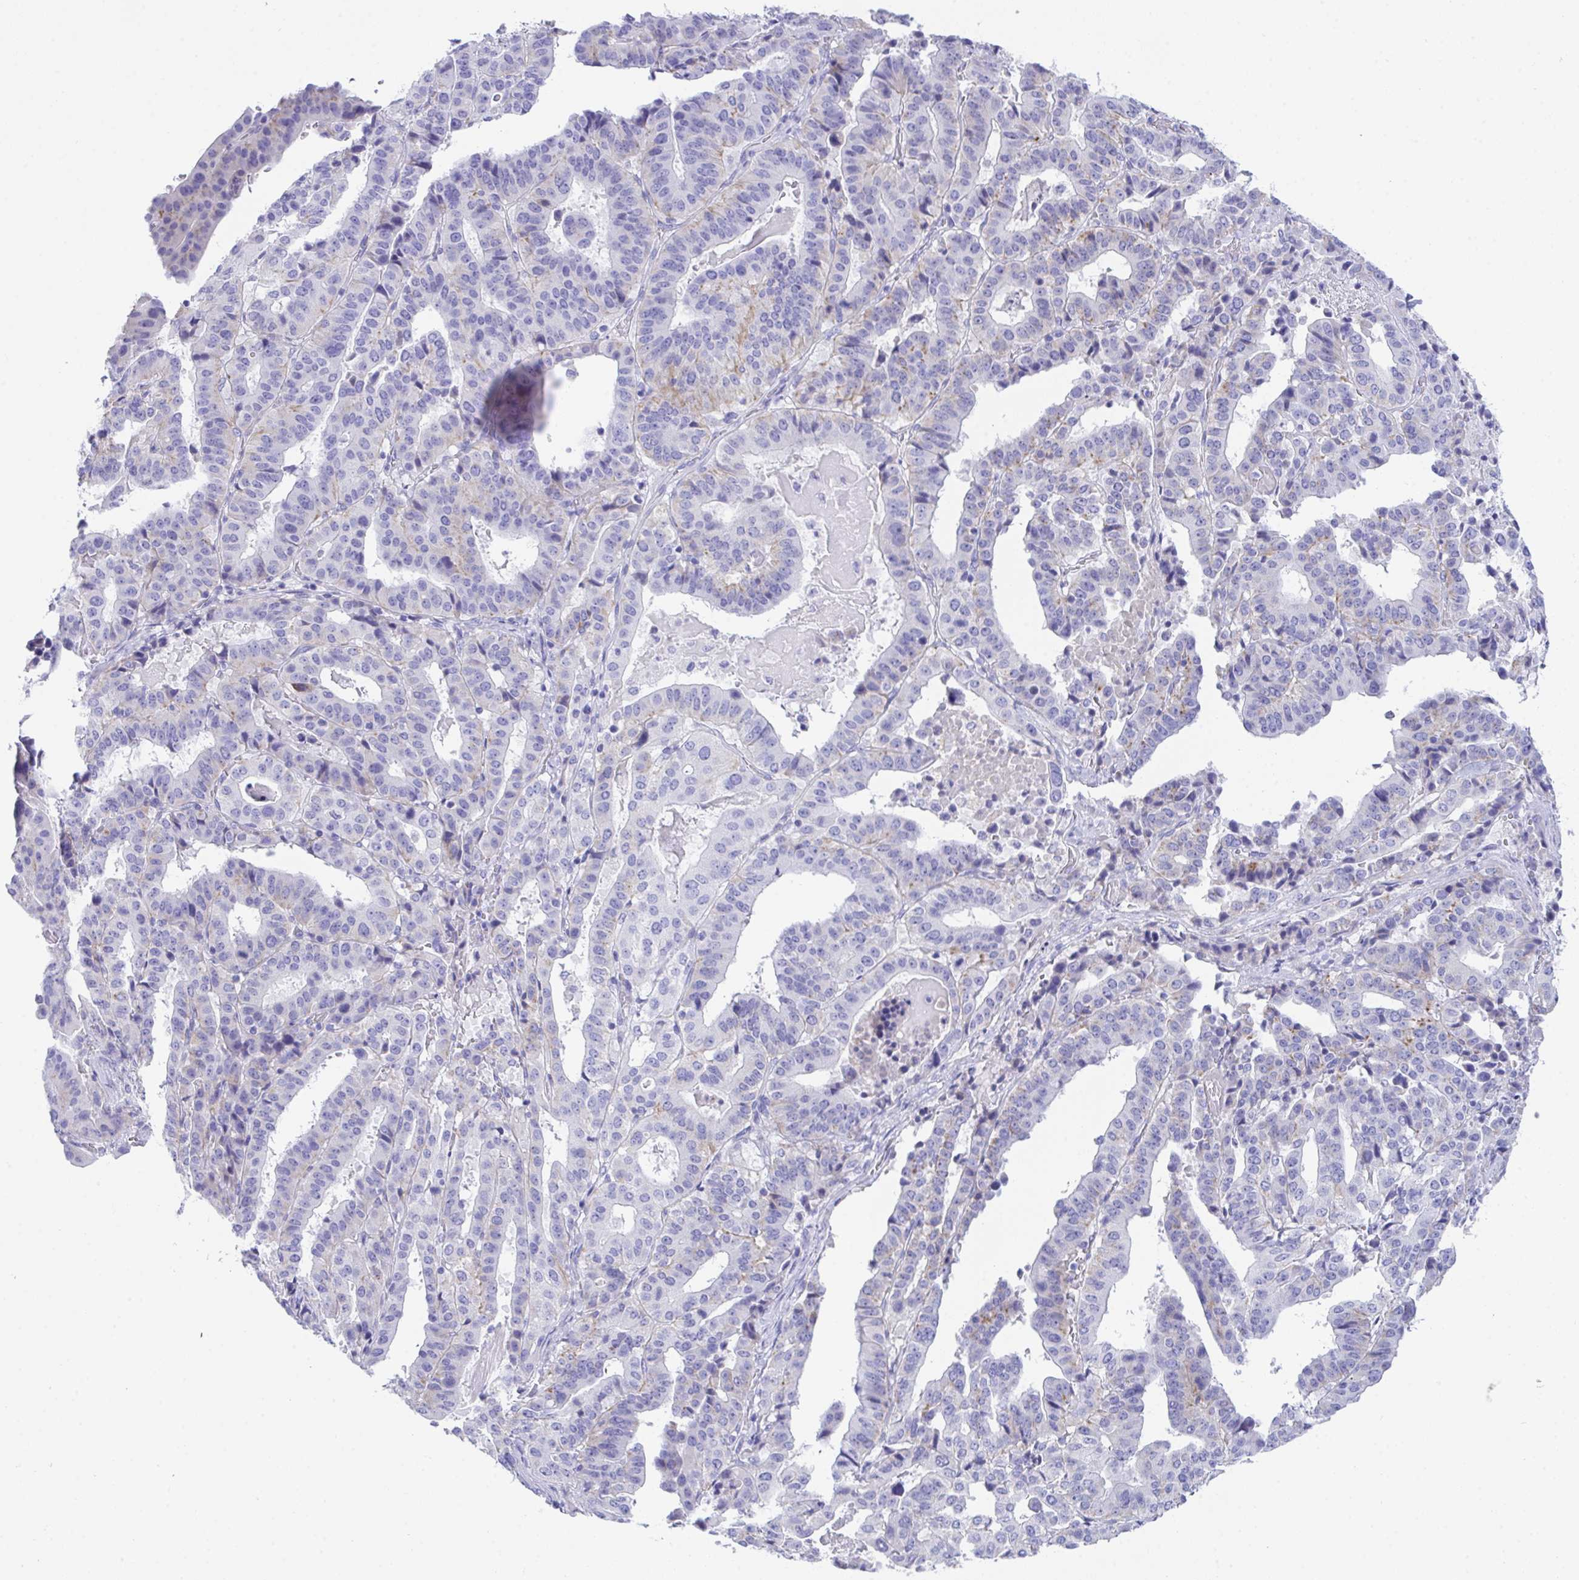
{"staining": {"intensity": "negative", "quantity": "none", "location": "none"}, "tissue": "stomach cancer", "cell_type": "Tumor cells", "image_type": "cancer", "snomed": [{"axis": "morphology", "description": "Adenocarcinoma, NOS"}, {"axis": "topography", "description": "Stomach"}], "caption": "Protein analysis of stomach adenocarcinoma shows no significant staining in tumor cells.", "gene": "TMEM106B", "patient": {"sex": "male", "age": 48}}